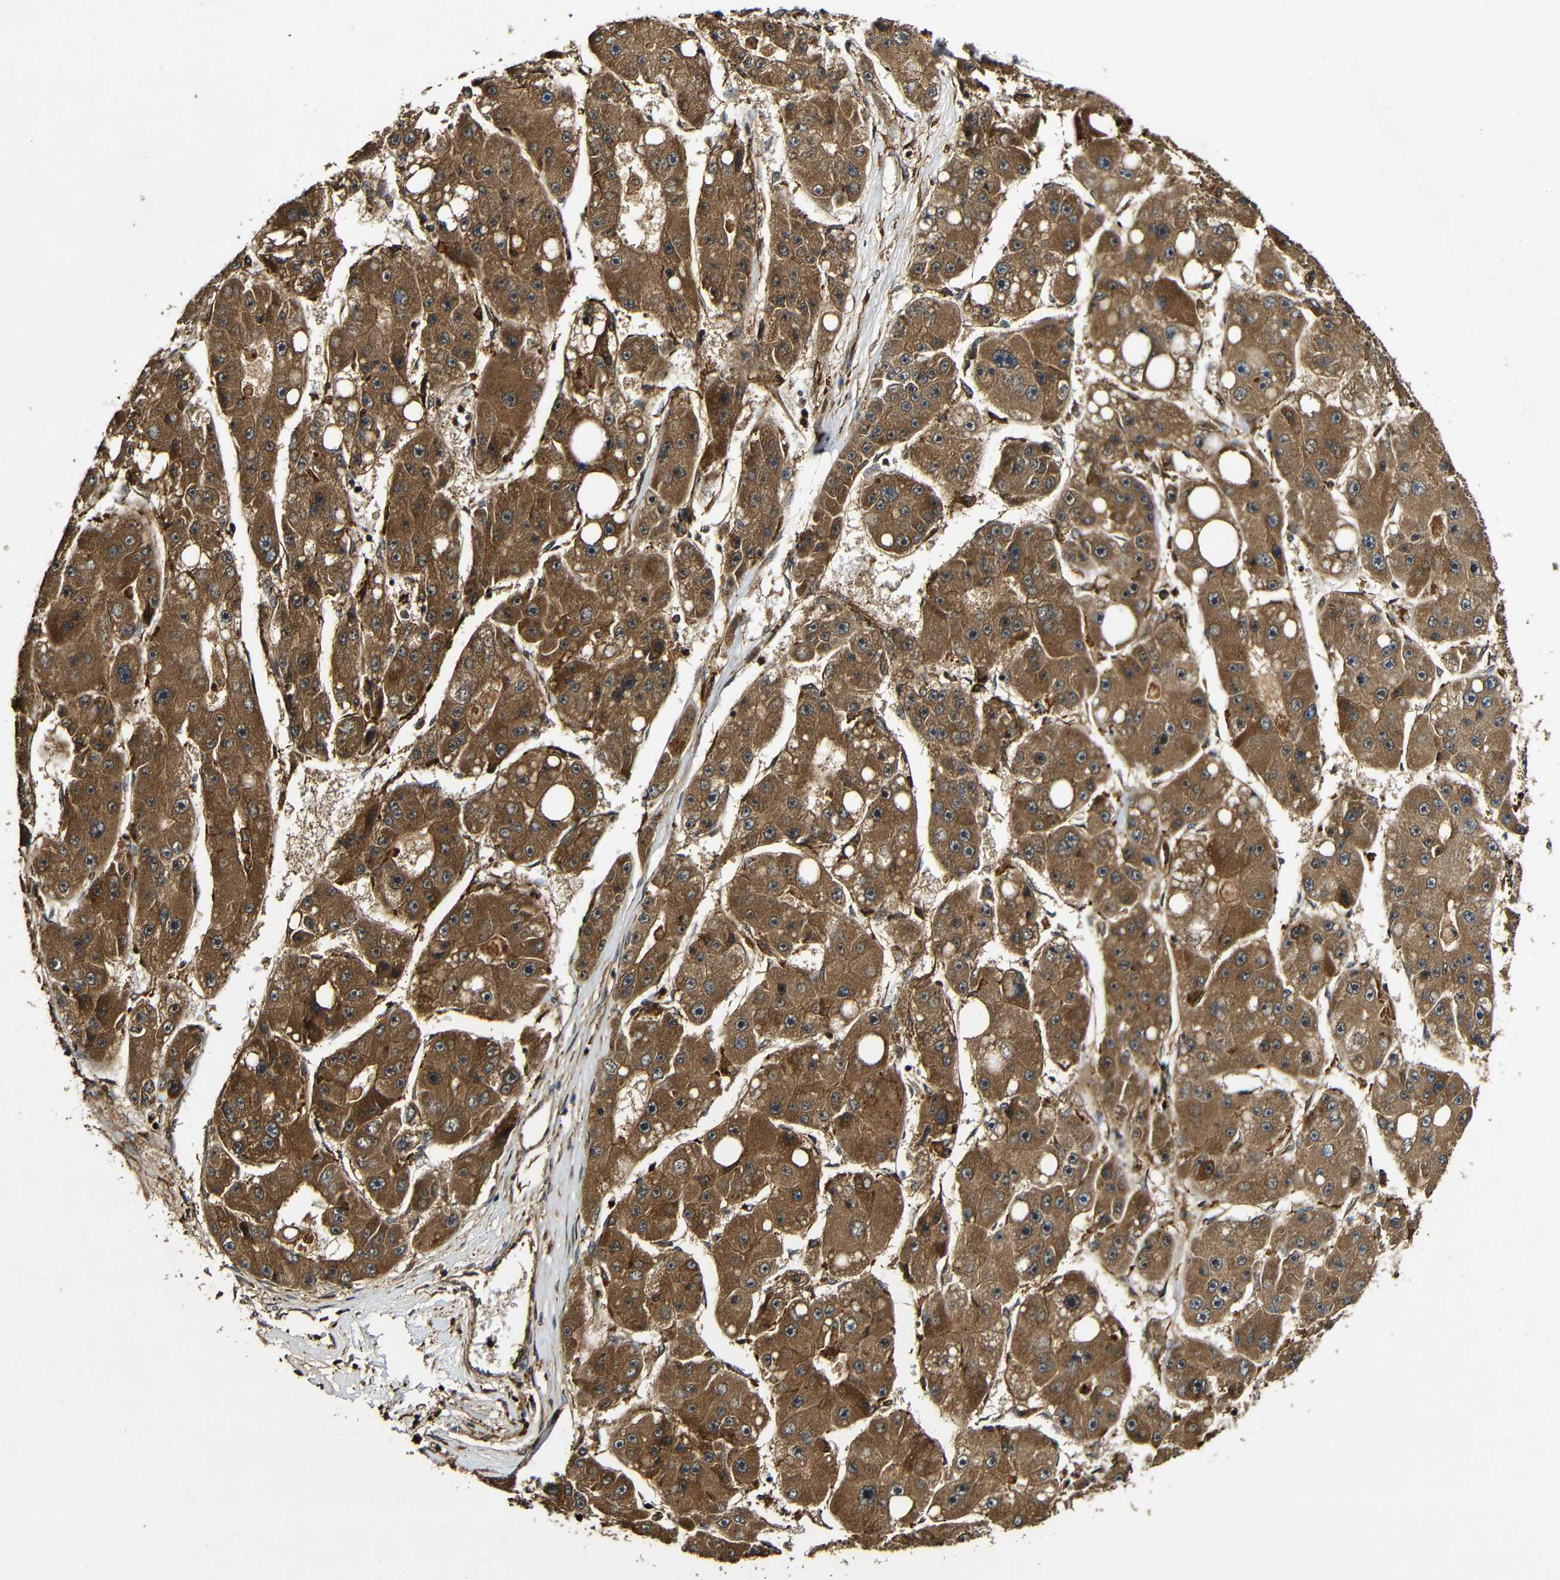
{"staining": {"intensity": "moderate", "quantity": ">75%", "location": "cytoplasmic/membranous"}, "tissue": "liver cancer", "cell_type": "Tumor cells", "image_type": "cancer", "snomed": [{"axis": "morphology", "description": "Carcinoma, Hepatocellular, NOS"}, {"axis": "topography", "description": "Liver"}], "caption": "Protein analysis of liver cancer (hepatocellular carcinoma) tissue demonstrates moderate cytoplasmic/membranous expression in about >75% of tumor cells.", "gene": "CASP8", "patient": {"sex": "female", "age": 61}}